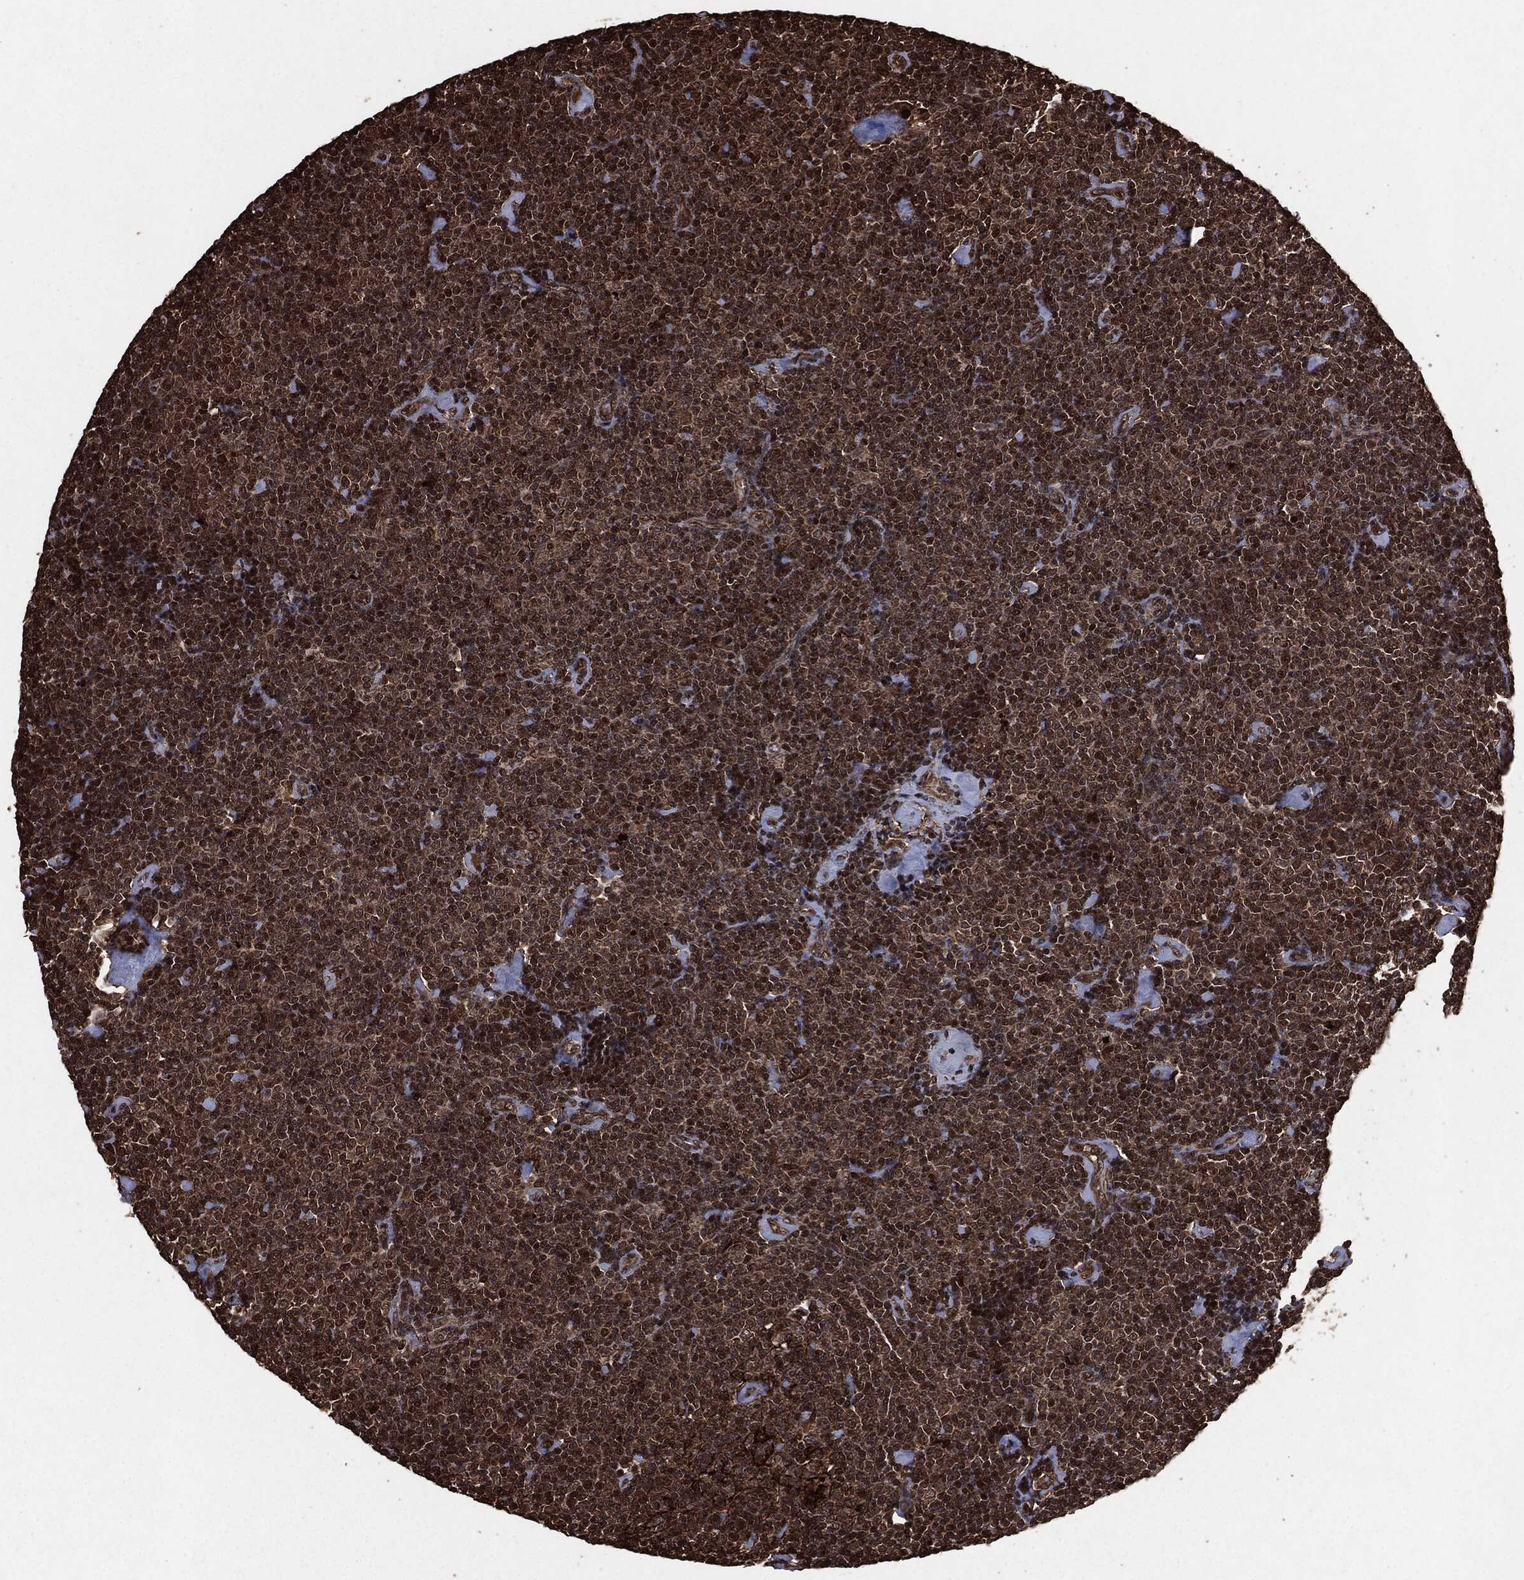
{"staining": {"intensity": "strong", "quantity": "25%-75%", "location": "nuclear"}, "tissue": "lymphoma", "cell_type": "Tumor cells", "image_type": "cancer", "snomed": [{"axis": "morphology", "description": "Malignant lymphoma, non-Hodgkin's type, Low grade"}, {"axis": "topography", "description": "Lymph node"}], "caption": "Protein expression analysis of human lymphoma reveals strong nuclear expression in approximately 25%-75% of tumor cells.", "gene": "EGFR", "patient": {"sex": "male", "age": 81}}